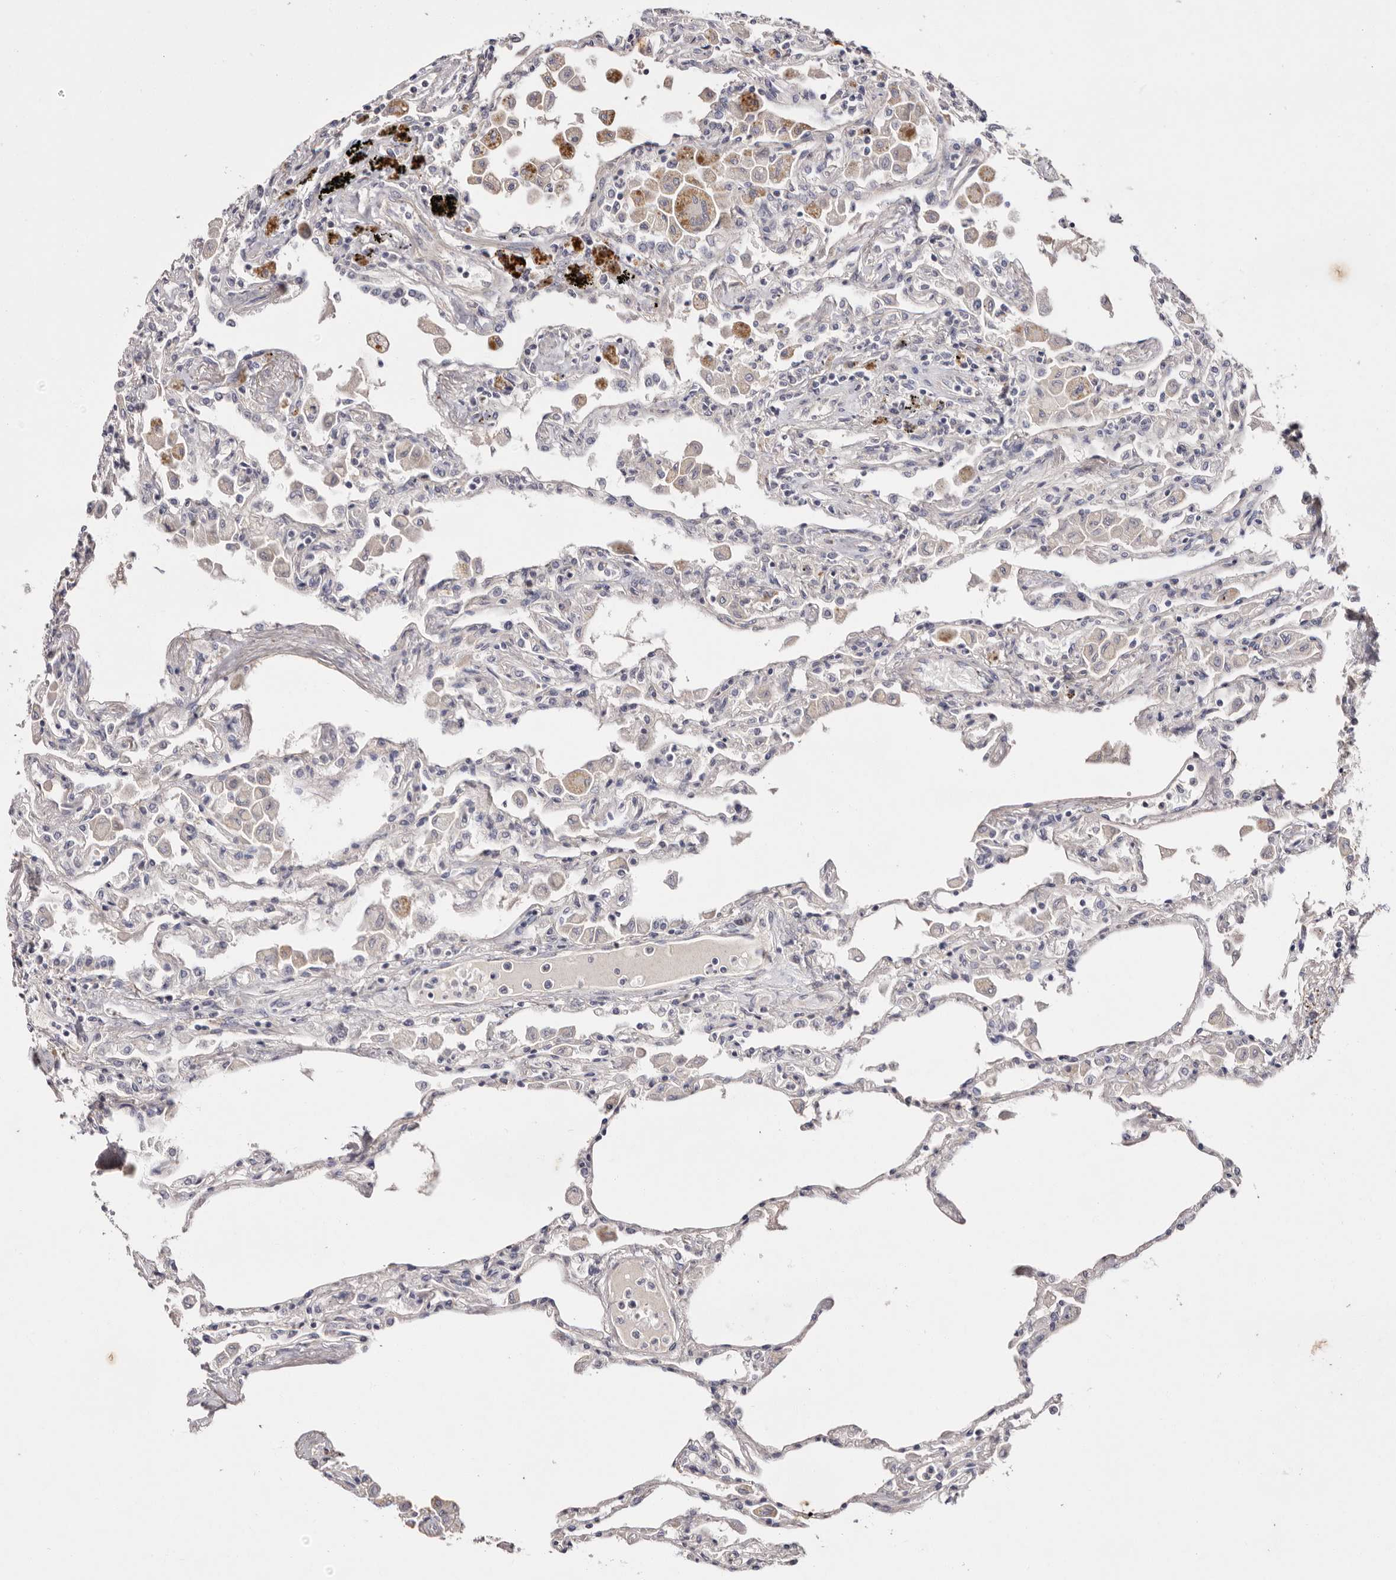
{"staining": {"intensity": "negative", "quantity": "none", "location": "none"}, "tissue": "lung", "cell_type": "Alveolar cells", "image_type": "normal", "snomed": [{"axis": "morphology", "description": "Normal tissue, NOS"}, {"axis": "topography", "description": "Bronchus"}, {"axis": "topography", "description": "Lung"}], "caption": "This is an immunohistochemistry histopathology image of benign human lung. There is no expression in alveolar cells.", "gene": "FAM167B", "patient": {"sex": "female", "age": 49}}